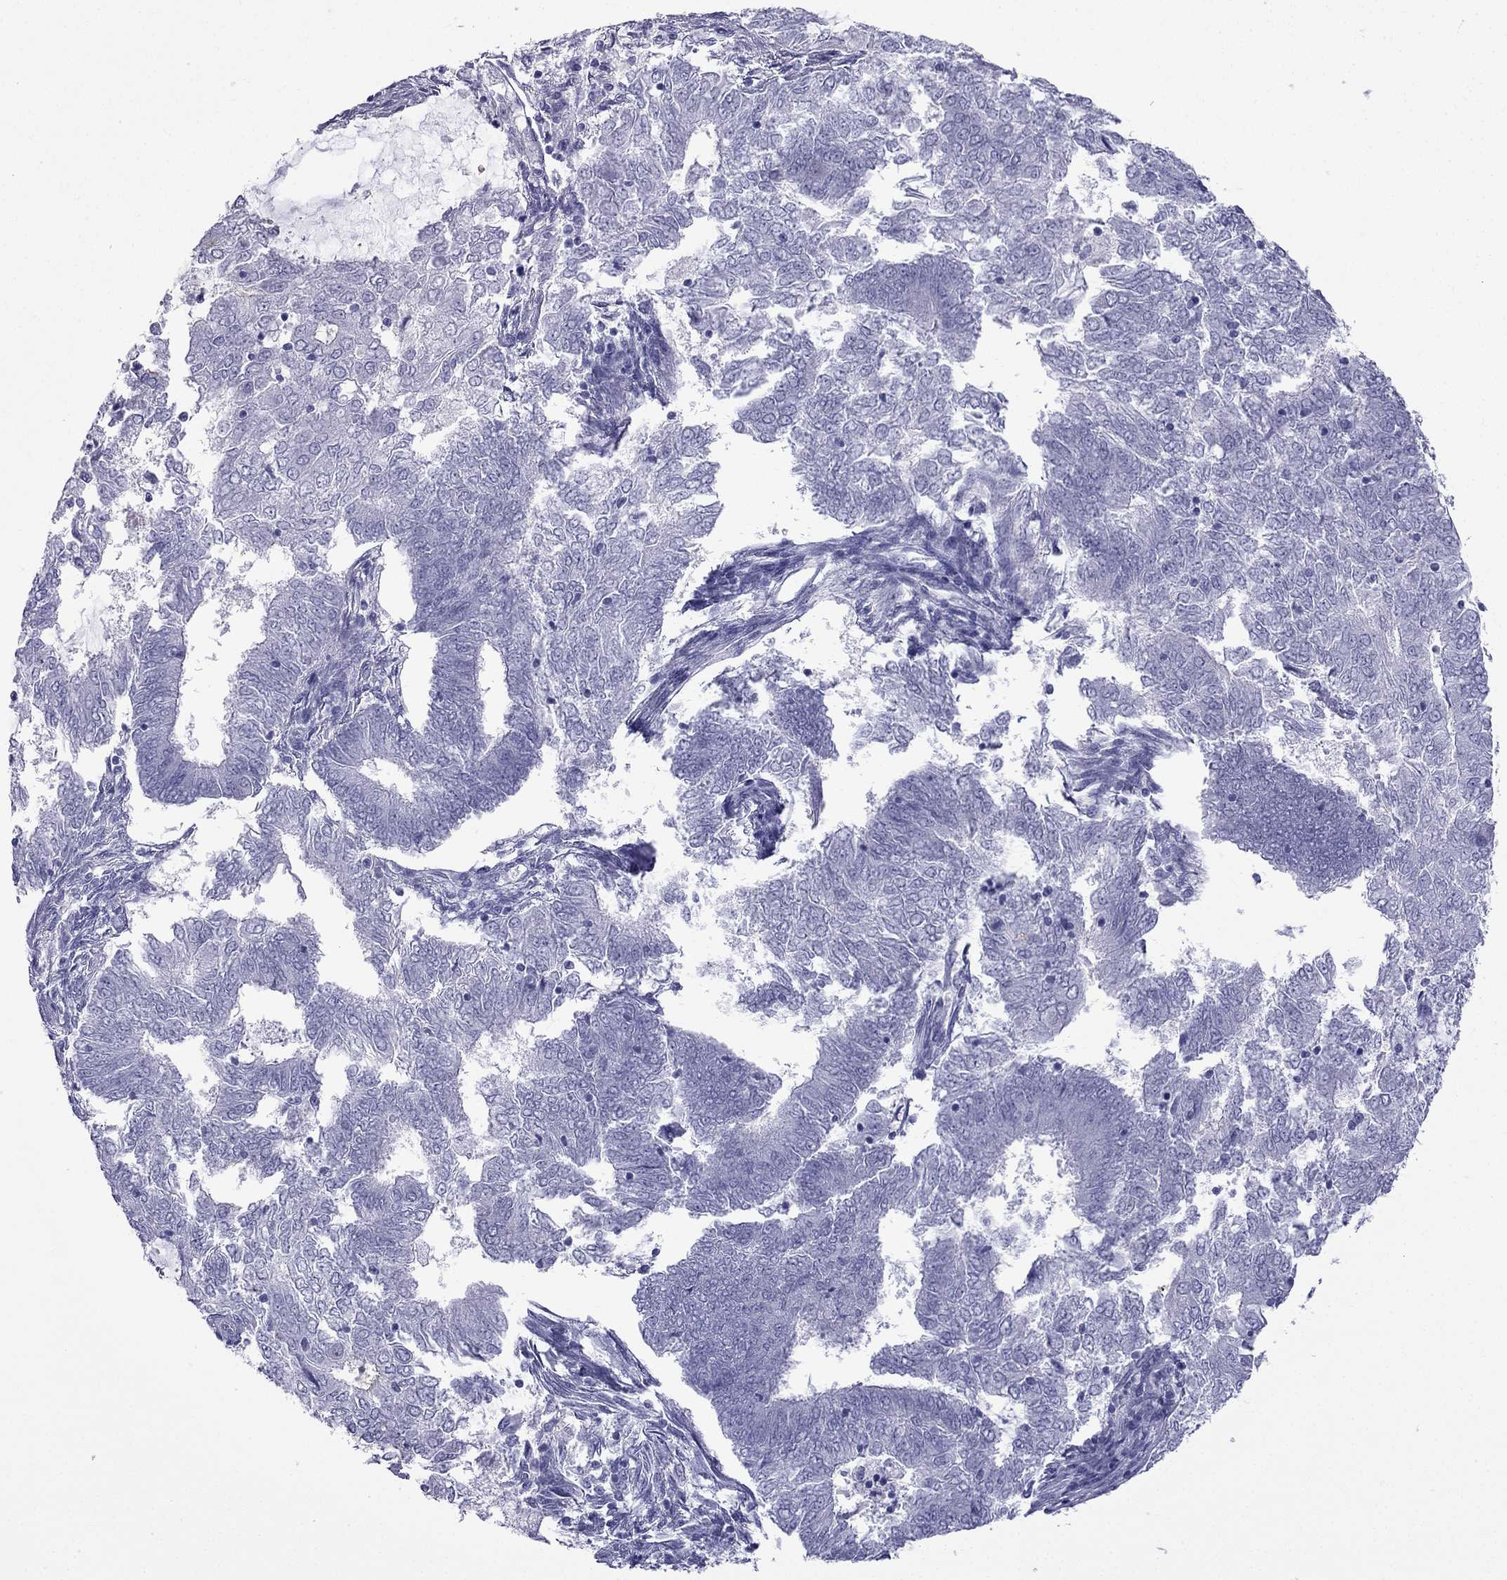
{"staining": {"intensity": "negative", "quantity": "none", "location": "none"}, "tissue": "endometrial cancer", "cell_type": "Tumor cells", "image_type": "cancer", "snomed": [{"axis": "morphology", "description": "Adenocarcinoma, NOS"}, {"axis": "topography", "description": "Endometrium"}], "caption": "This is an immunohistochemistry micrograph of endometrial adenocarcinoma. There is no expression in tumor cells.", "gene": "GJA8", "patient": {"sex": "female", "age": 62}}